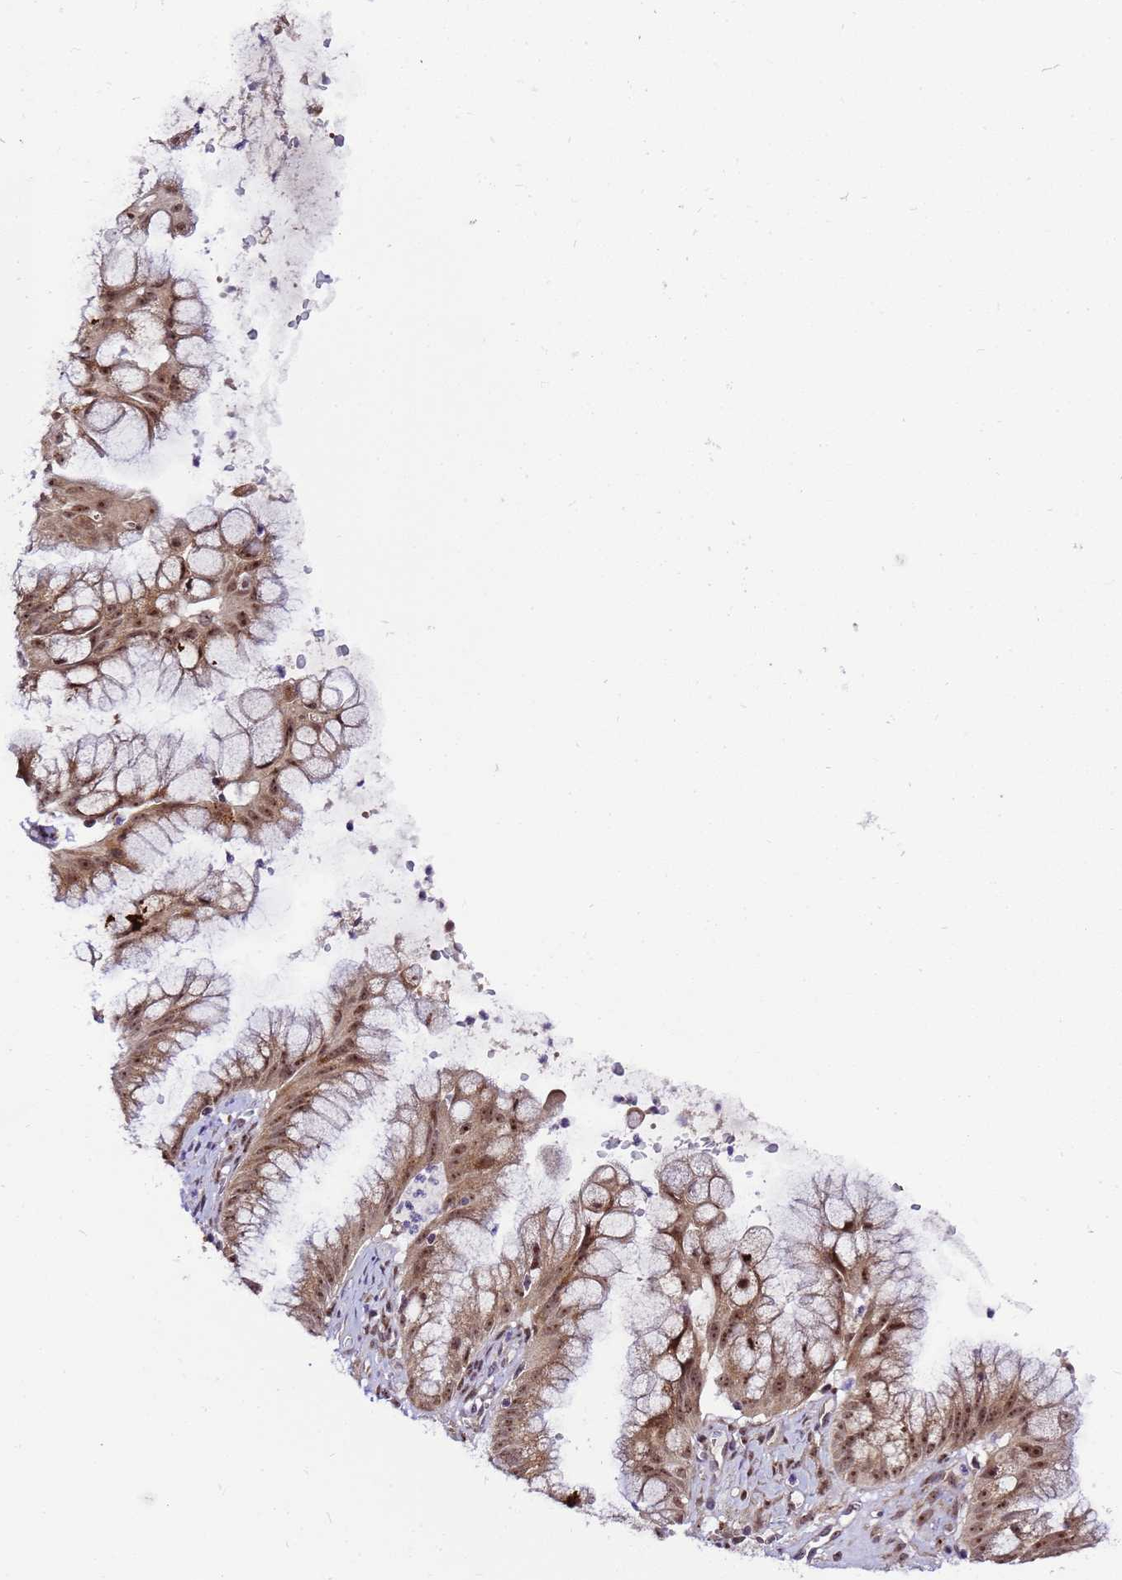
{"staining": {"intensity": "moderate", "quantity": ">75%", "location": "cytoplasmic/membranous,nuclear"}, "tissue": "ovarian cancer", "cell_type": "Tumor cells", "image_type": "cancer", "snomed": [{"axis": "morphology", "description": "Cystadenocarcinoma, mucinous, NOS"}, {"axis": "topography", "description": "Ovary"}], "caption": "Immunohistochemistry histopathology image of neoplastic tissue: ovarian cancer (mucinous cystadenocarcinoma) stained using IHC displays medium levels of moderate protein expression localized specifically in the cytoplasmic/membranous and nuclear of tumor cells, appearing as a cytoplasmic/membranous and nuclear brown color.", "gene": "SLX4IP", "patient": {"sex": "female", "age": 70}}